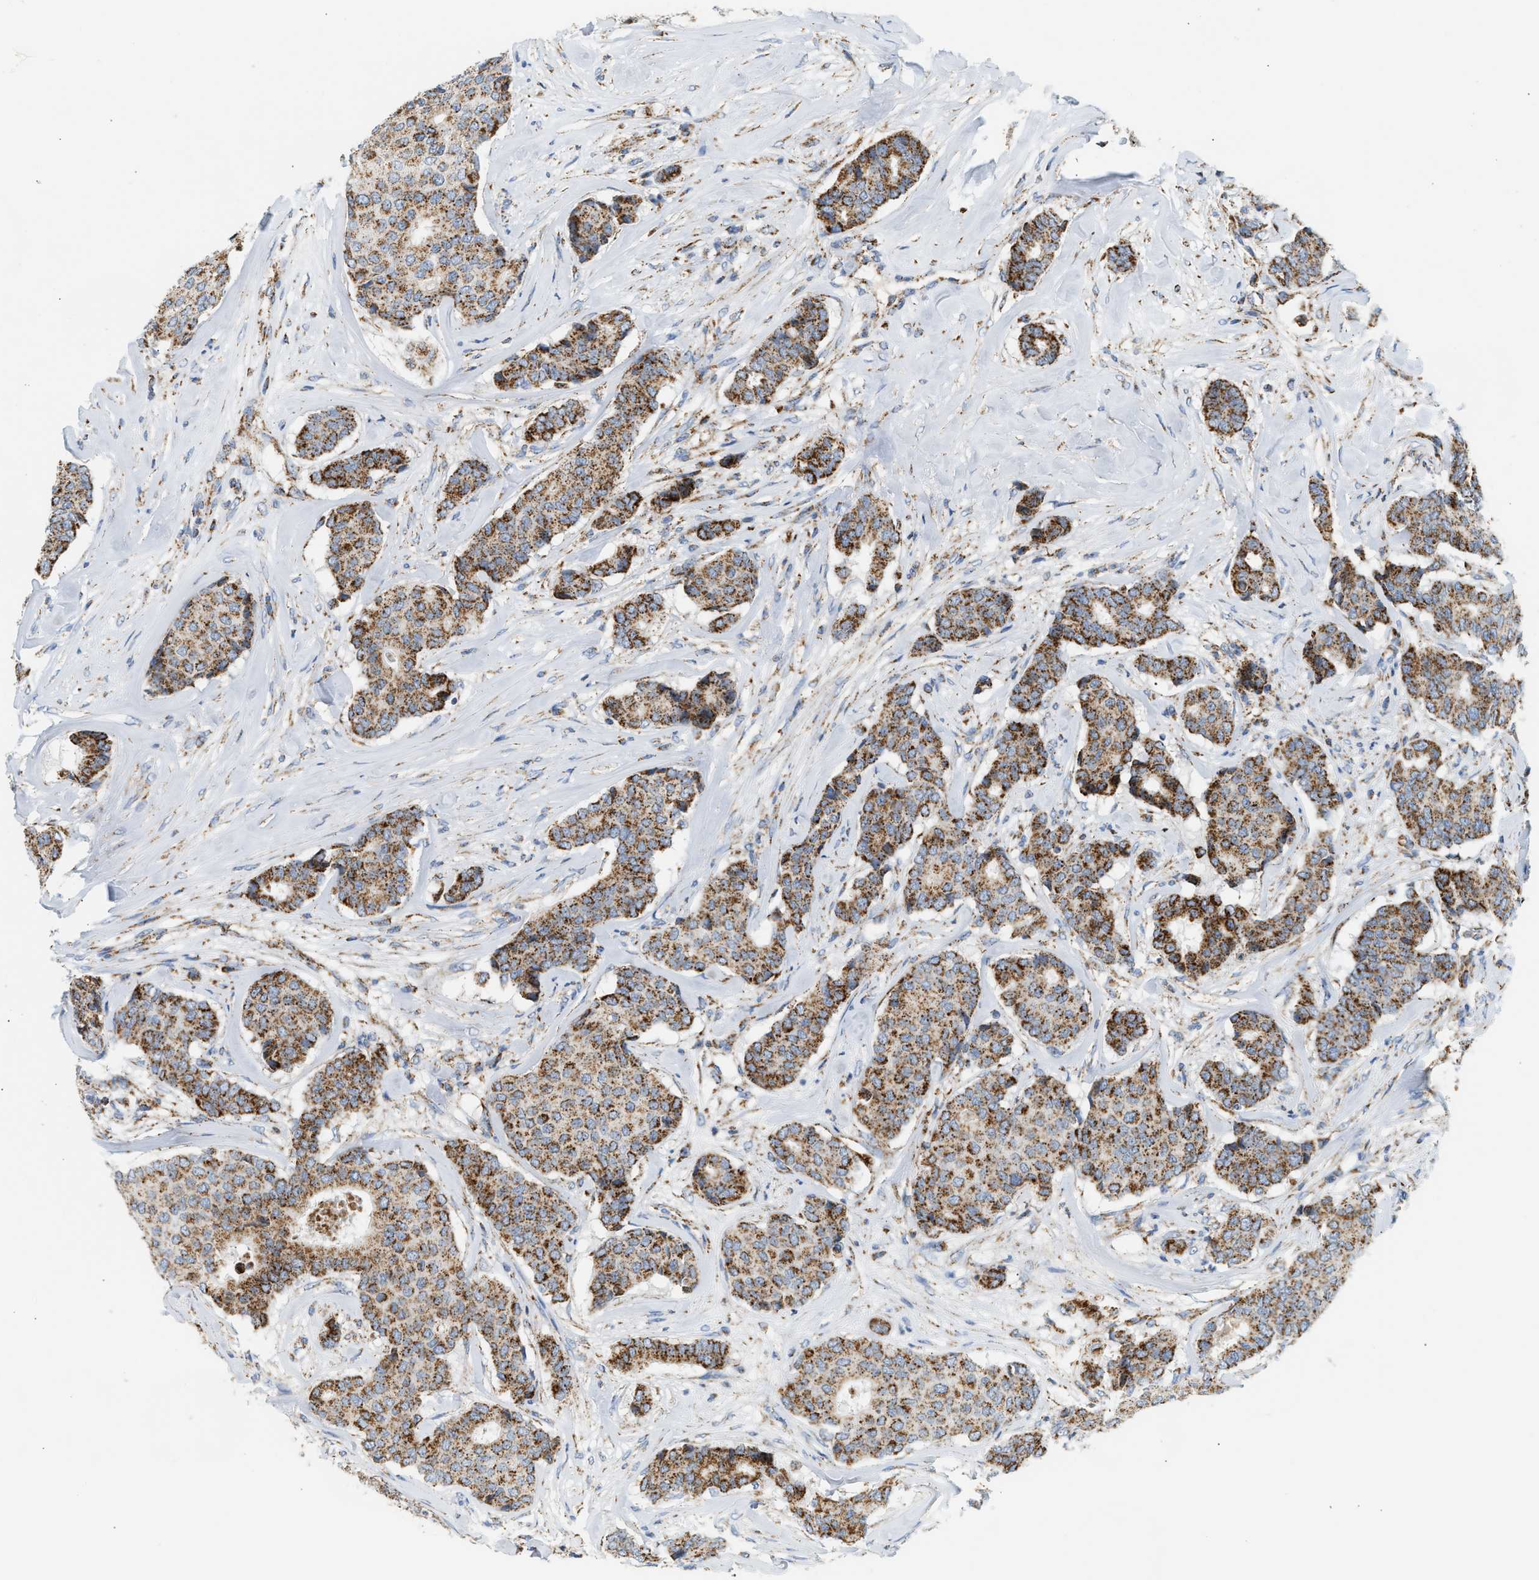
{"staining": {"intensity": "moderate", "quantity": ">75%", "location": "cytoplasmic/membranous"}, "tissue": "breast cancer", "cell_type": "Tumor cells", "image_type": "cancer", "snomed": [{"axis": "morphology", "description": "Duct carcinoma"}, {"axis": "topography", "description": "Breast"}], "caption": "DAB immunohistochemical staining of breast cancer (invasive ductal carcinoma) displays moderate cytoplasmic/membranous protein positivity in approximately >75% of tumor cells.", "gene": "OGDH", "patient": {"sex": "female", "age": 75}}